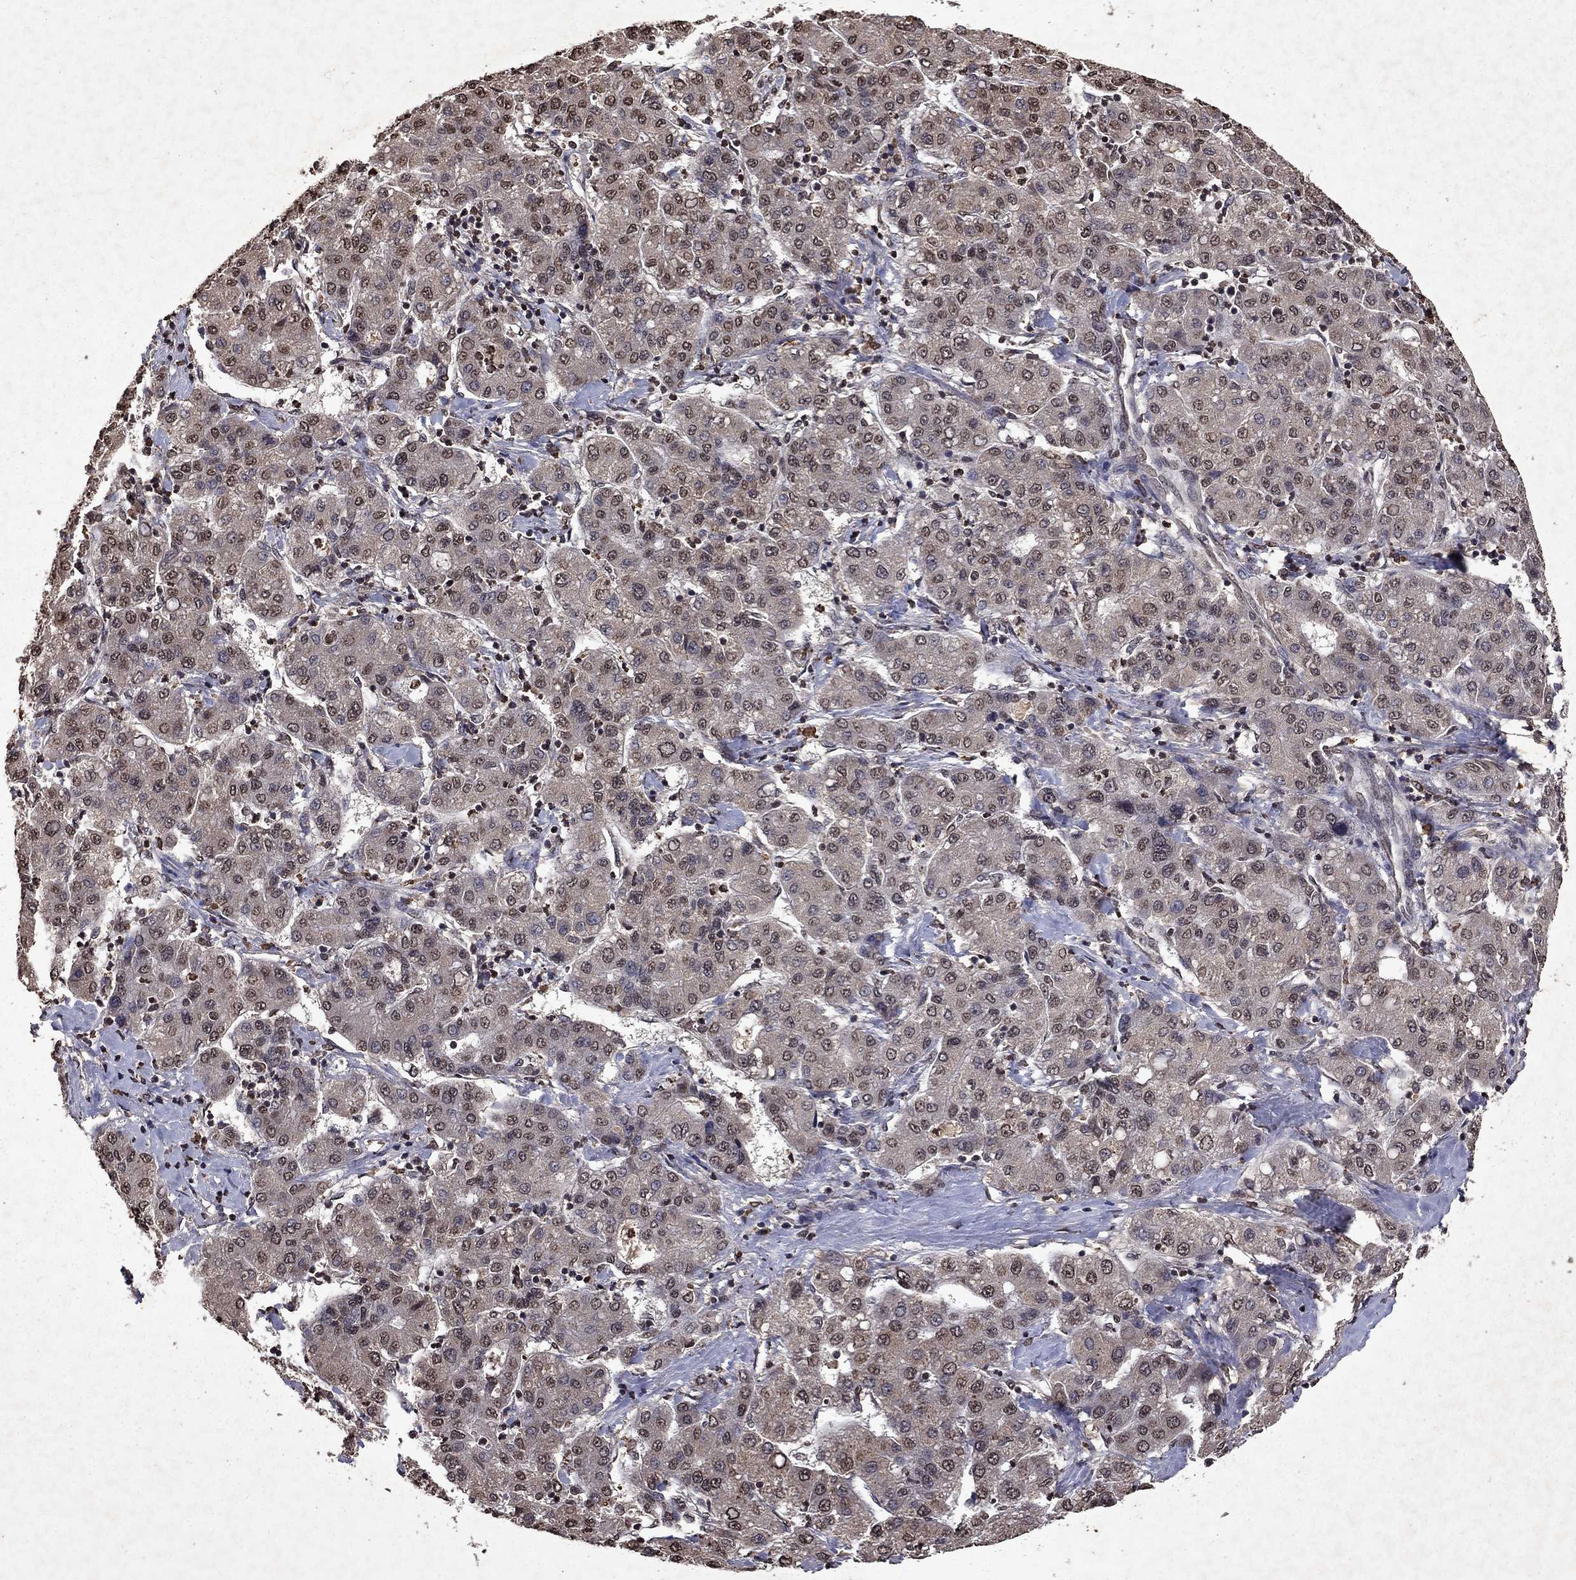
{"staining": {"intensity": "negative", "quantity": "none", "location": "none"}, "tissue": "liver cancer", "cell_type": "Tumor cells", "image_type": "cancer", "snomed": [{"axis": "morphology", "description": "Carcinoma, Hepatocellular, NOS"}, {"axis": "topography", "description": "Liver"}], "caption": "Tumor cells show no significant protein positivity in hepatocellular carcinoma (liver).", "gene": "PIN4", "patient": {"sex": "male", "age": 65}}